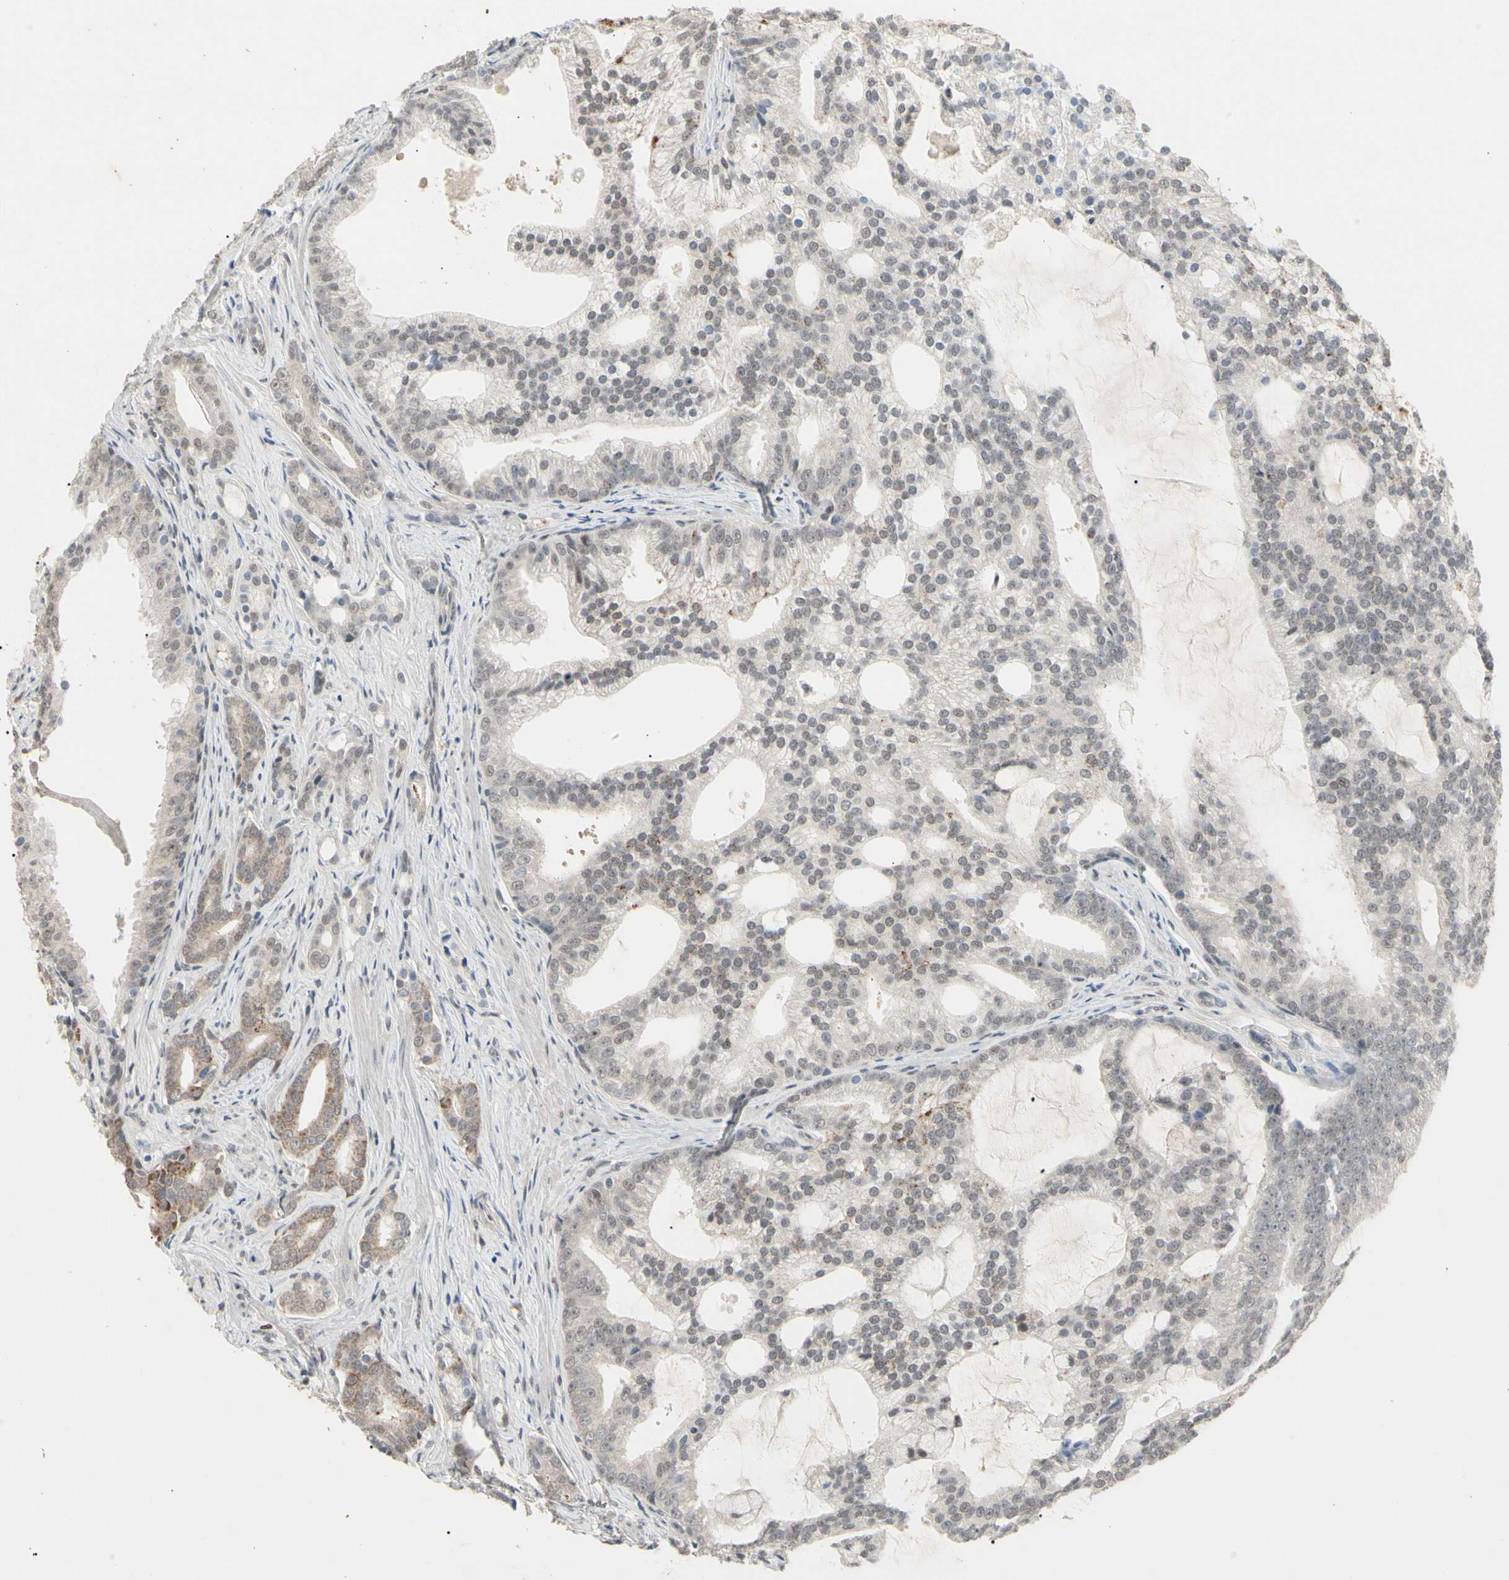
{"staining": {"intensity": "moderate", "quantity": "<25%", "location": "cytoplasmic/membranous"}, "tissue": "prostate cancer", "cell_type": "Tumor cells", "image_type": "cancer", "snomed": [{"axis": "morphology", "description": "Adenocarcinoma, Low grade"}, {"axis": "topography", "description": "Prostate"}], "caption": "Adenocarcinoma (low-grade) (prostate) stained with a brown dye shows moderate cytoplasmic/membranous positive expression in about <25% of tumor cells.", "gene": "GREM1", "patient": {"sex": "male", "age": 58}}